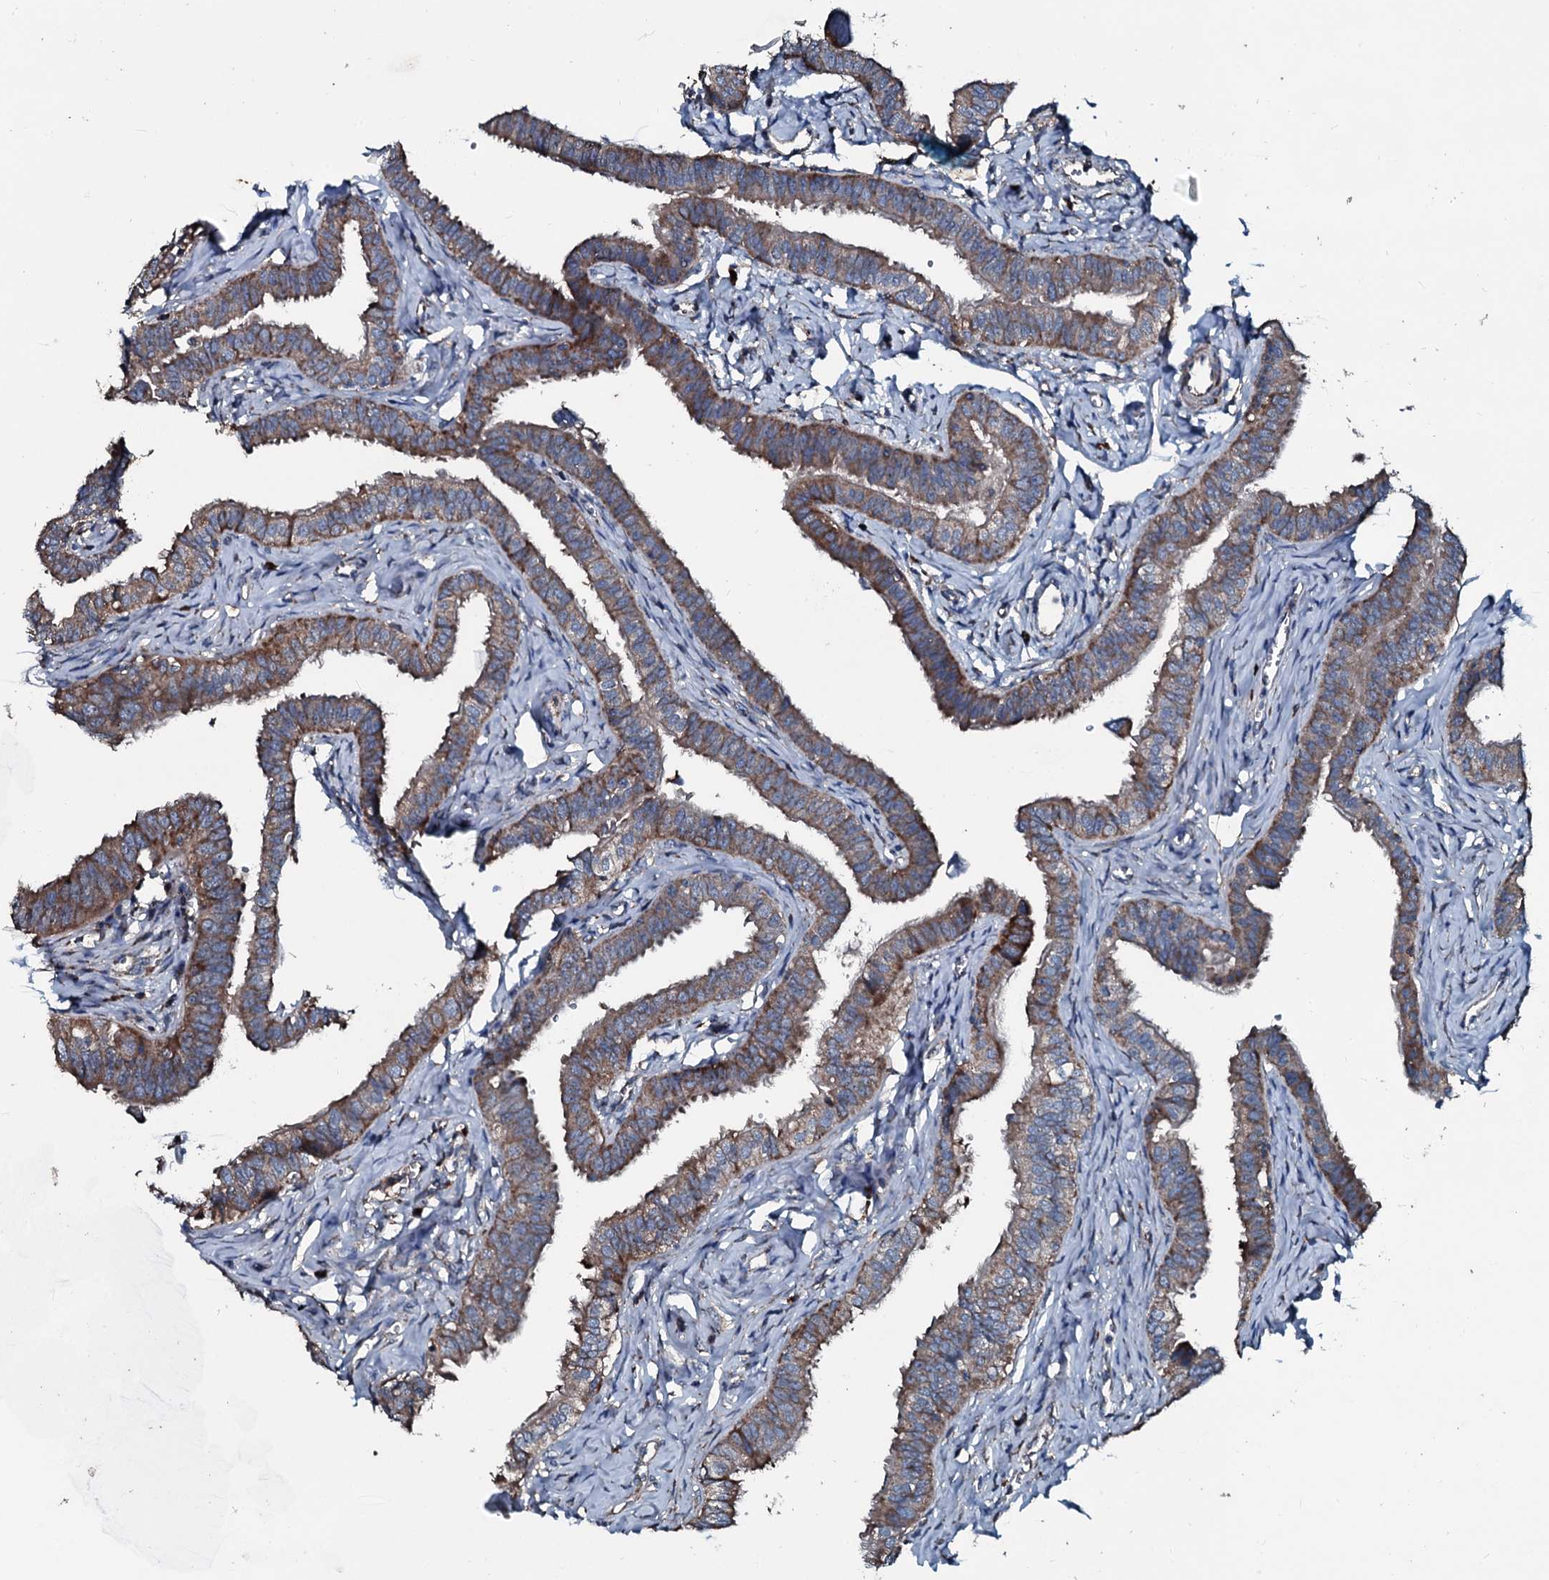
{"staining": {"intensity": "moderate", "quantity": ">75%", "location": "cytoplasmic/membranous"}, "tissue": "fallopian tube", "cell_type": "Glandular cells", "image_type": "normal", "snomed": [{"axis": "morphology", "description": "Normal tissue, NOS"}, {"axis": "morphology", "description": "Carcinoma, NOS"}, {"axis": "topography", "description": "Fallopian tube"}, {"axis": "topography", "description": "Ovary"}], "caption": "The micrograph exhibits staining of normal fallopian tube, revealing moderate cytoplasmic/membranous protein staining (brown color) within glandular cells.", "gene": "ACSS3", "patient": {"sex": "female", "age": 59}}